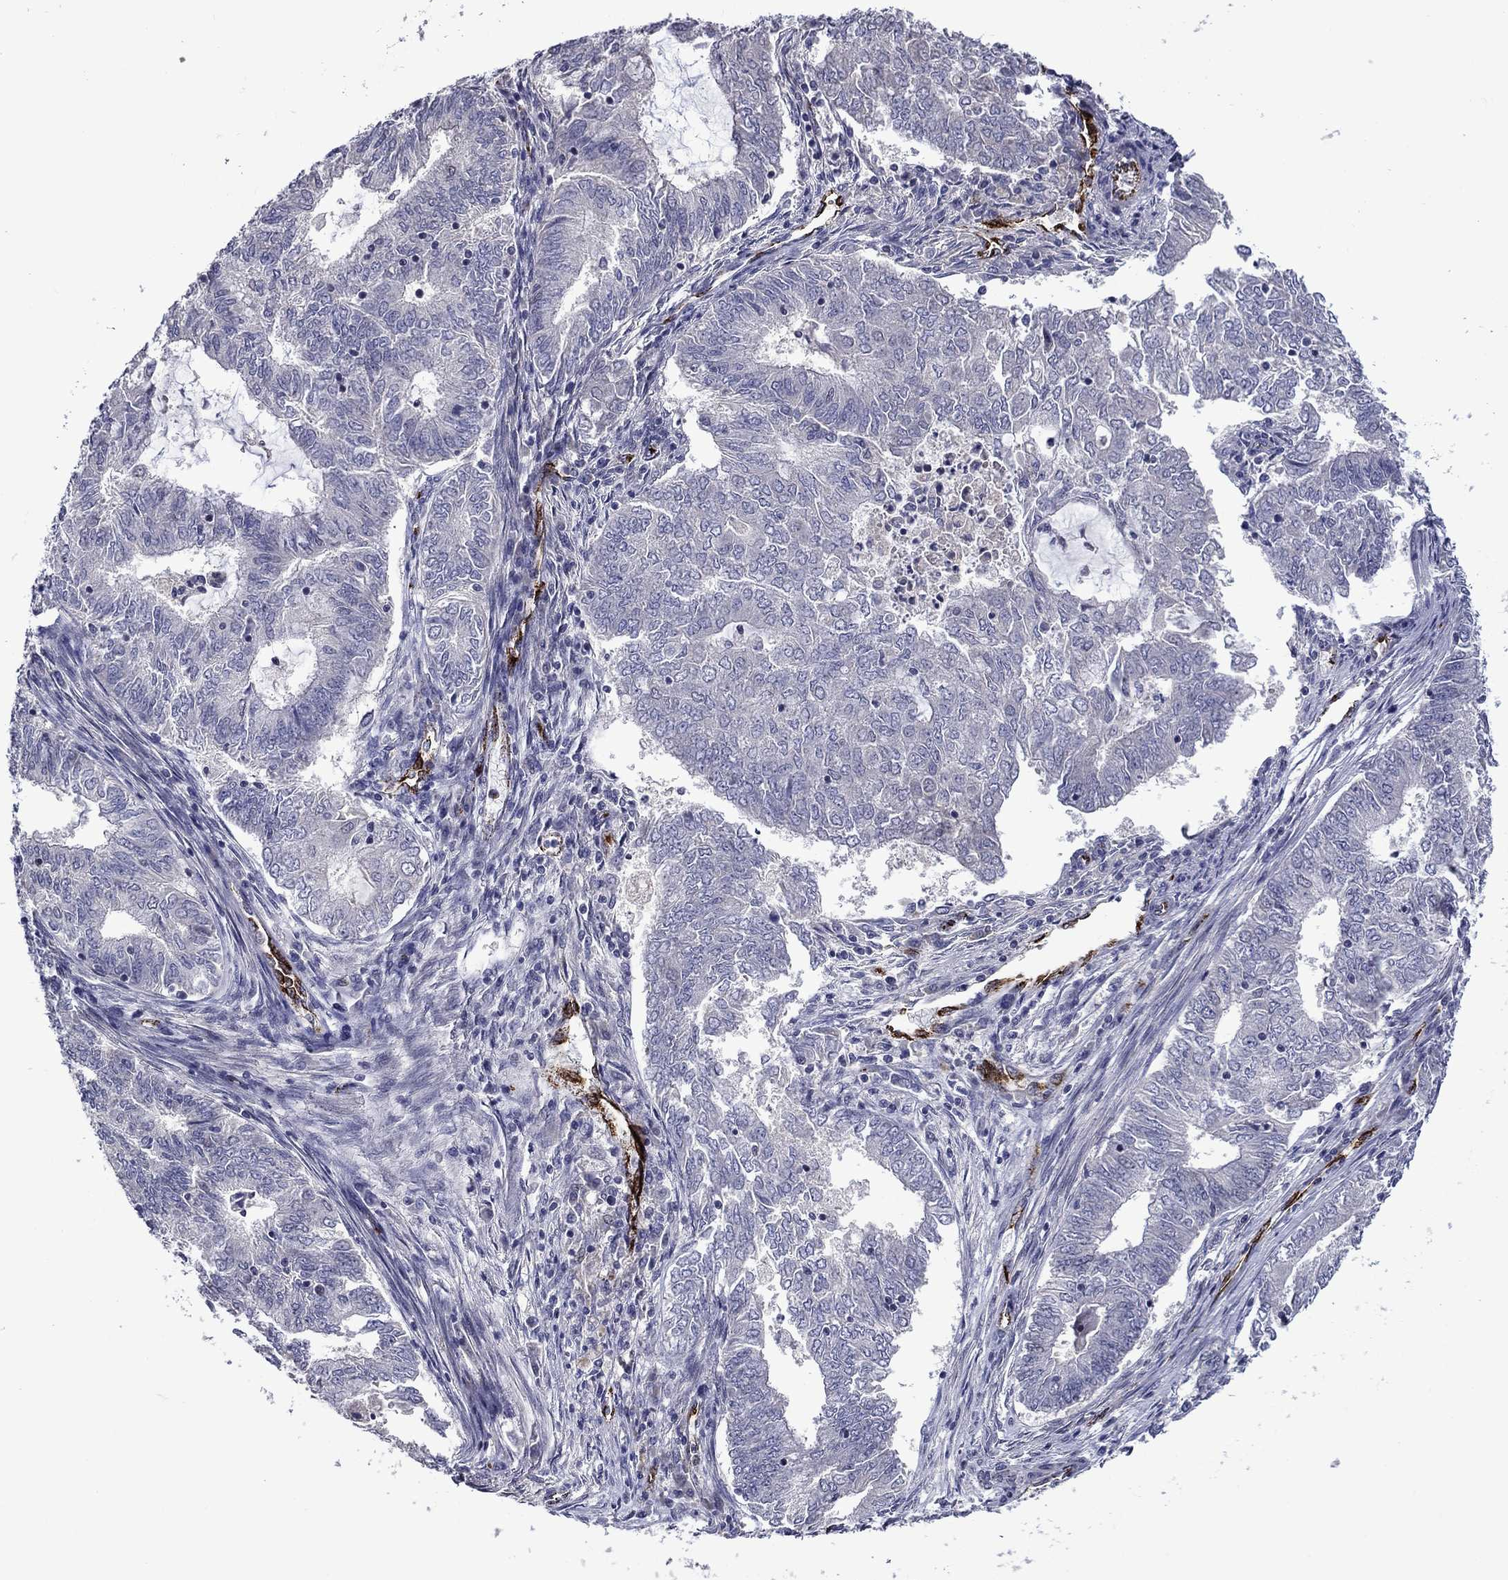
{"staining": {"intensity": "negative", "quantity": "none", "location": "none"}, "tissue": "endometrial cancer", "cell_type": "Tumor cells", "image_type": "cancer", "snomed": [{"axis": "morphology", "description": "Adenocarcinoma, NOS"}, {"axis": "topography", "description": "Endometrium"}], "caption": "High magnification brightfield microscopy of endometrial adenocarcinoma stained with DAB (brown) and counterstained with hematoxylin (blue): tumor cells show no significant positivity.", "gene": "SLITRK1", "patient": {"sex": "female", "age": 62}}